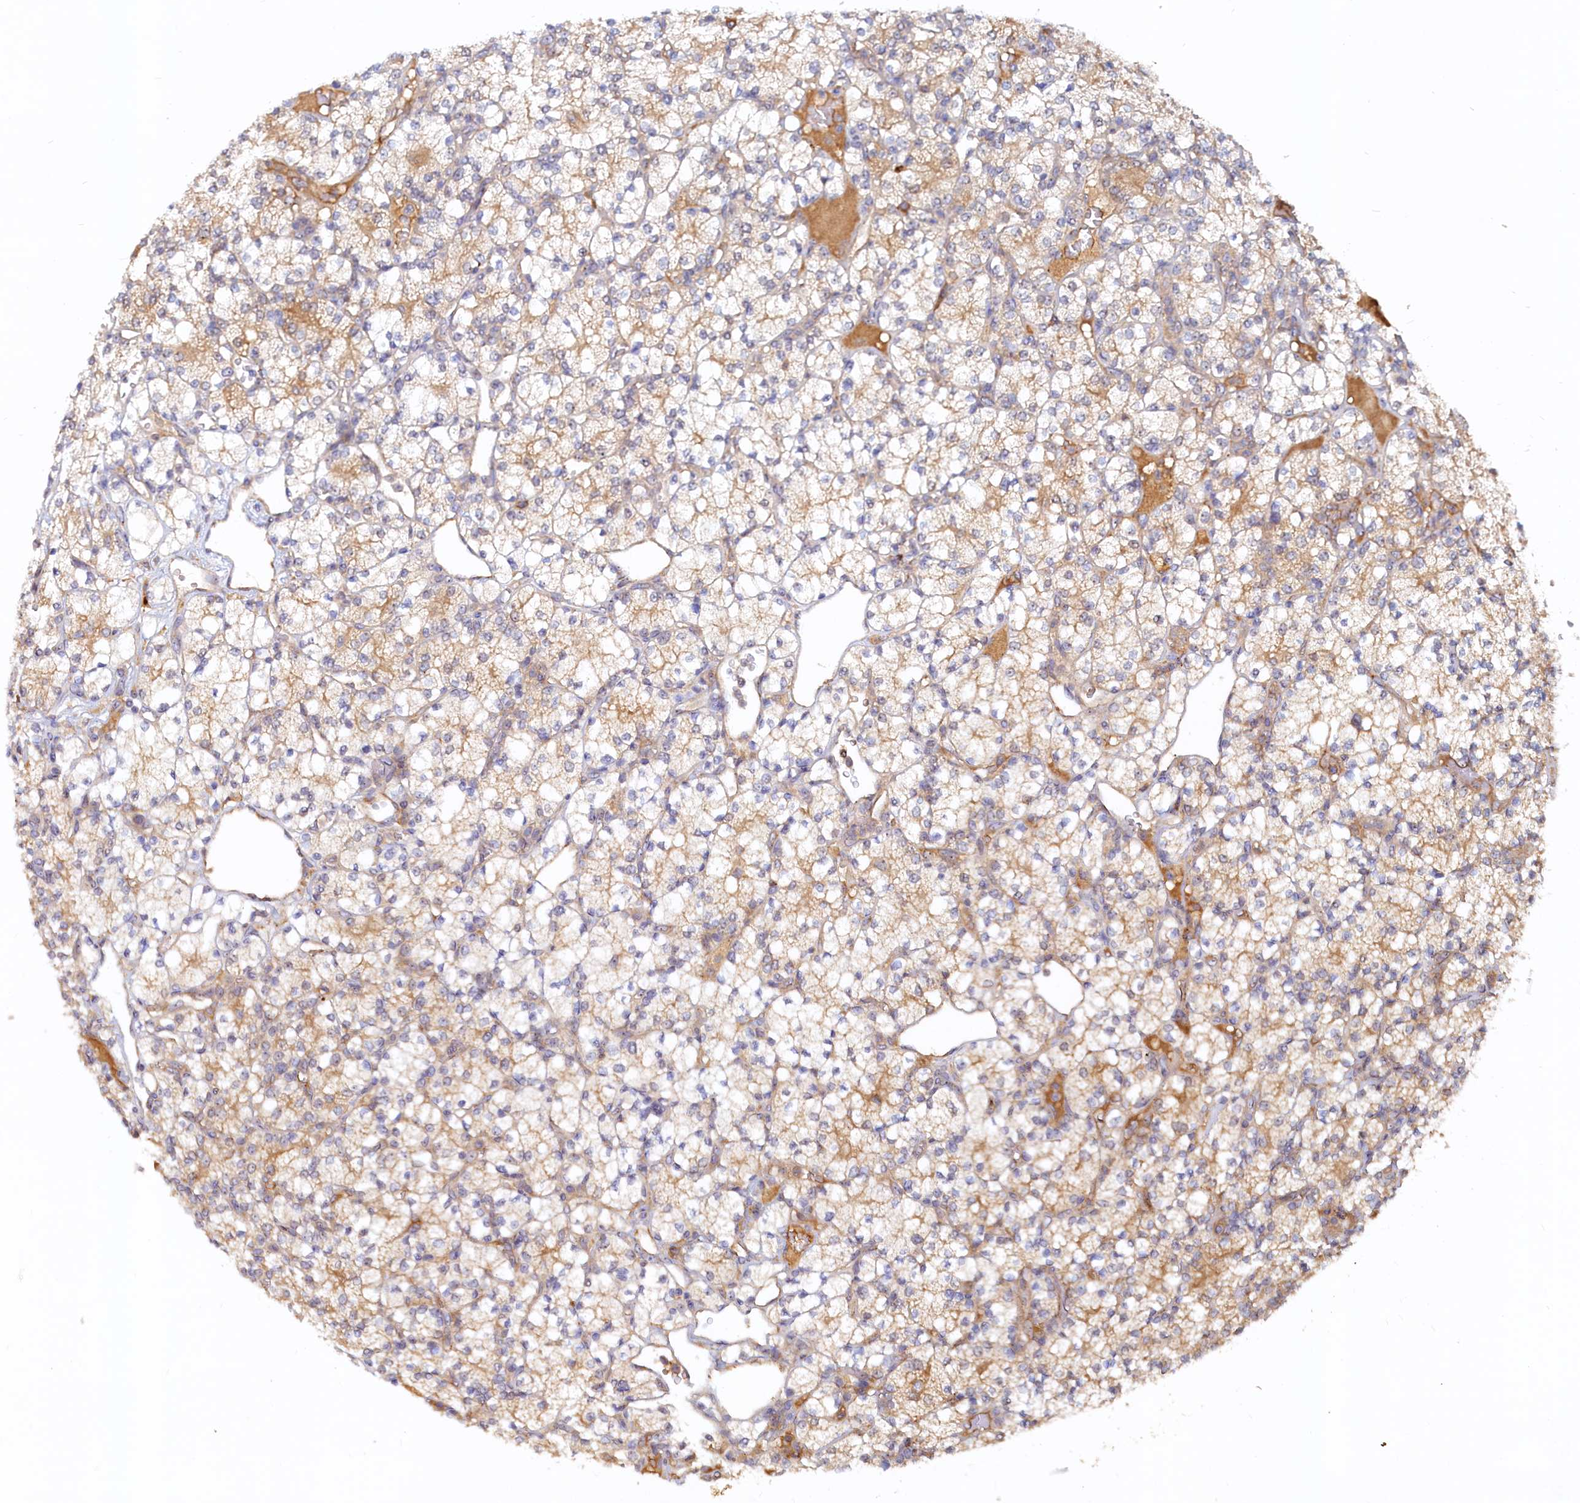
{"staining": {"intensity": "weak", "quantity": "25%-75%", "location": "cytoplasmic/membranous"}, "tissue": "renal cancer", "cell_type": "Tumor cells", "image_type": "cancer", "snomed": [{"axis": "morphology", "description": "Adenocarcinoma, NOS"}, {"axis": "topography", "description": "Kidney"}], "caption": "Protein expression analysis of human renal adenocarcinoma reveals weak cytoplasmic/membranous staining in about 25%-75% of tumor cells.", "gene": "RGS7BP", "patient": {"sex": "male", "age": 77}}